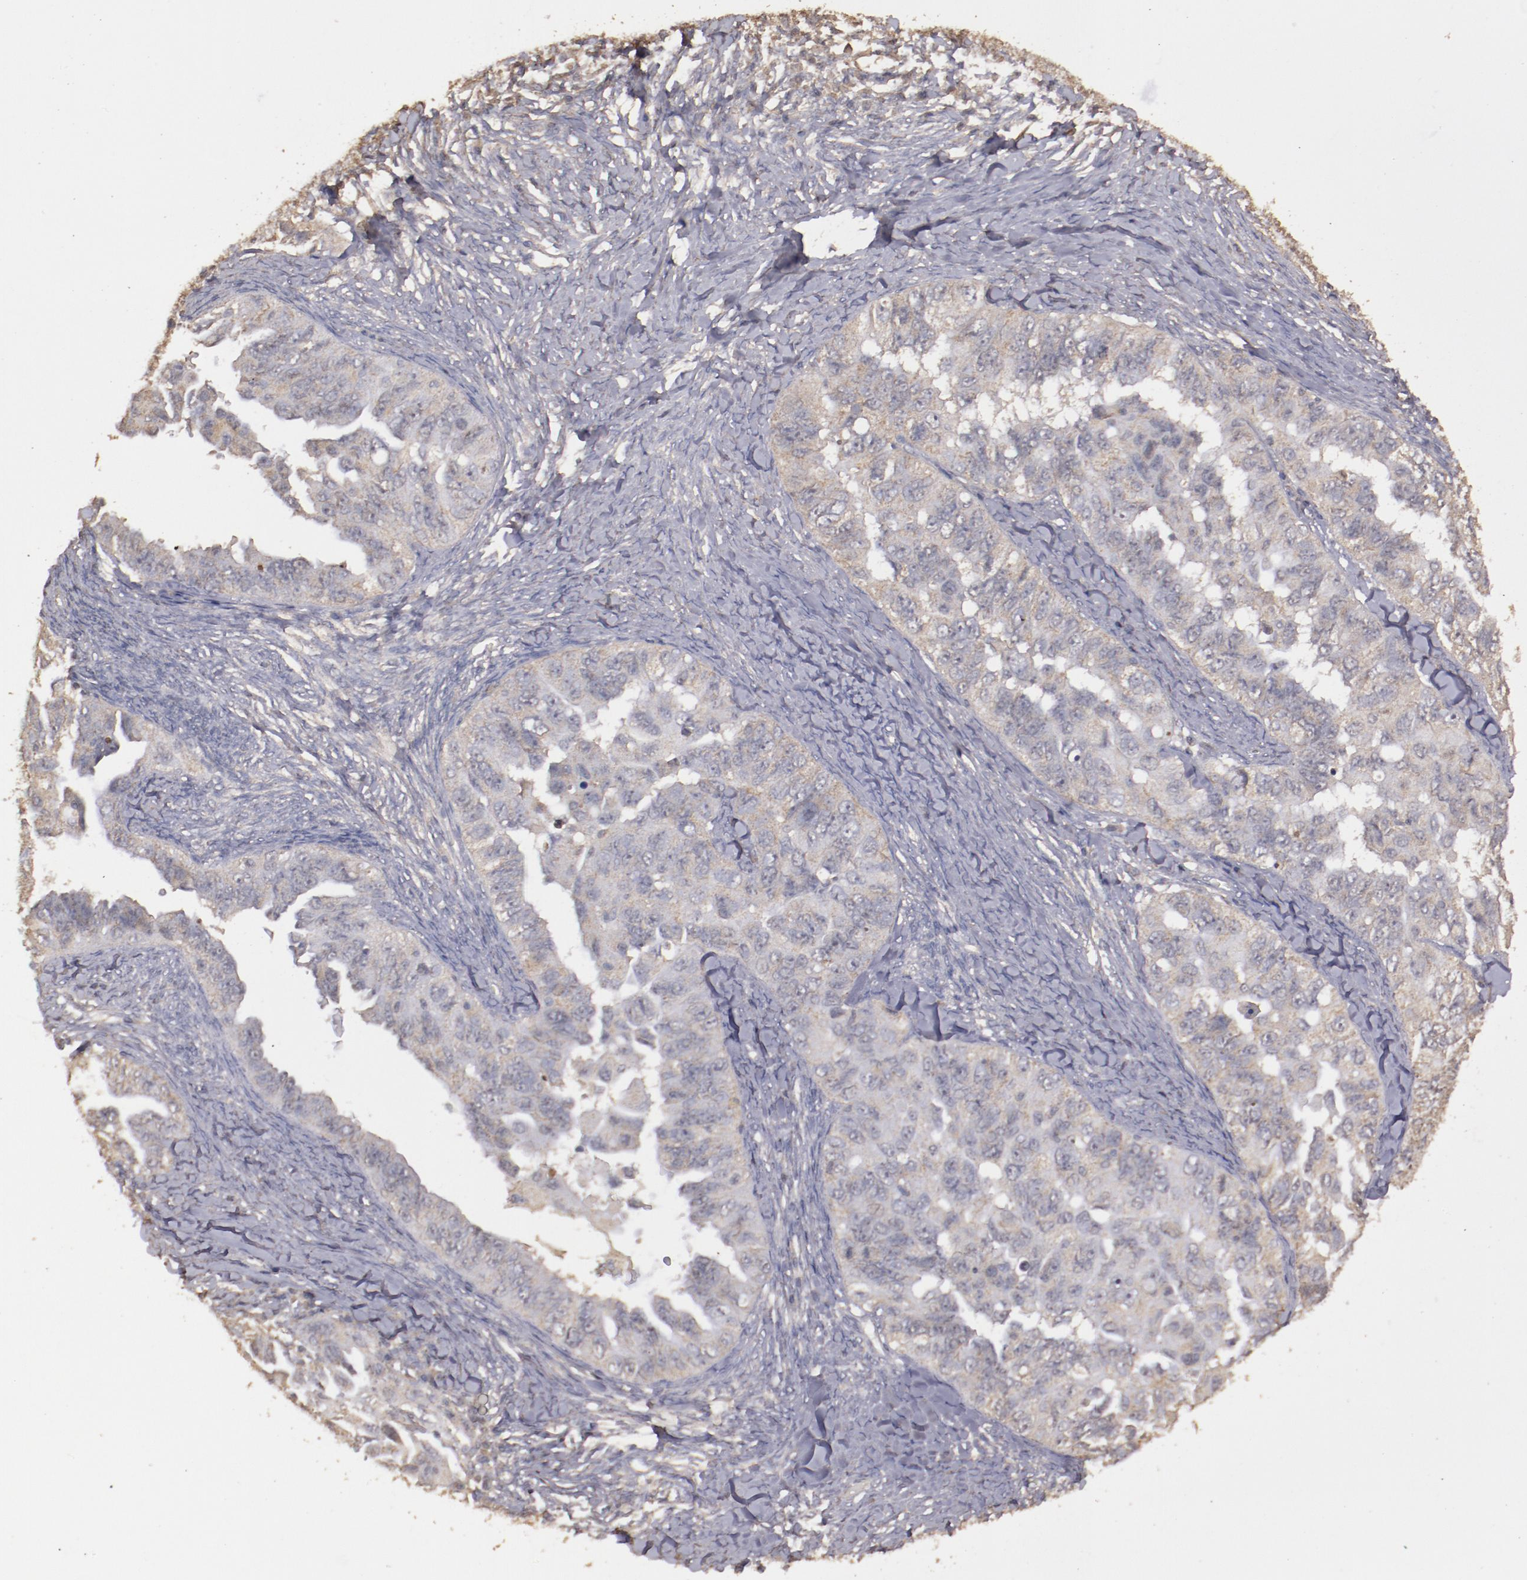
{"staining": {"intensity": "weak", "quantity": "25%-75%", "location": "cytoplasmic/membranous"}, "tissue": "ovarian cancer", "cell_type": "Tumor cells", "image_type": "cancer", "snomed": [{"axis": "morphology", "description": "Cystadenocarcinoma, serous, NOS"}, {"axis": "topography", "description": "Ovary"}], "caption": "Protein staining shows weak cytoplasmic/membranous positivity in about 25%-75% of tumor cells in ovarian cancer.", "gene": "FAT1", "patient": {"sex": "female", "age": 82}}